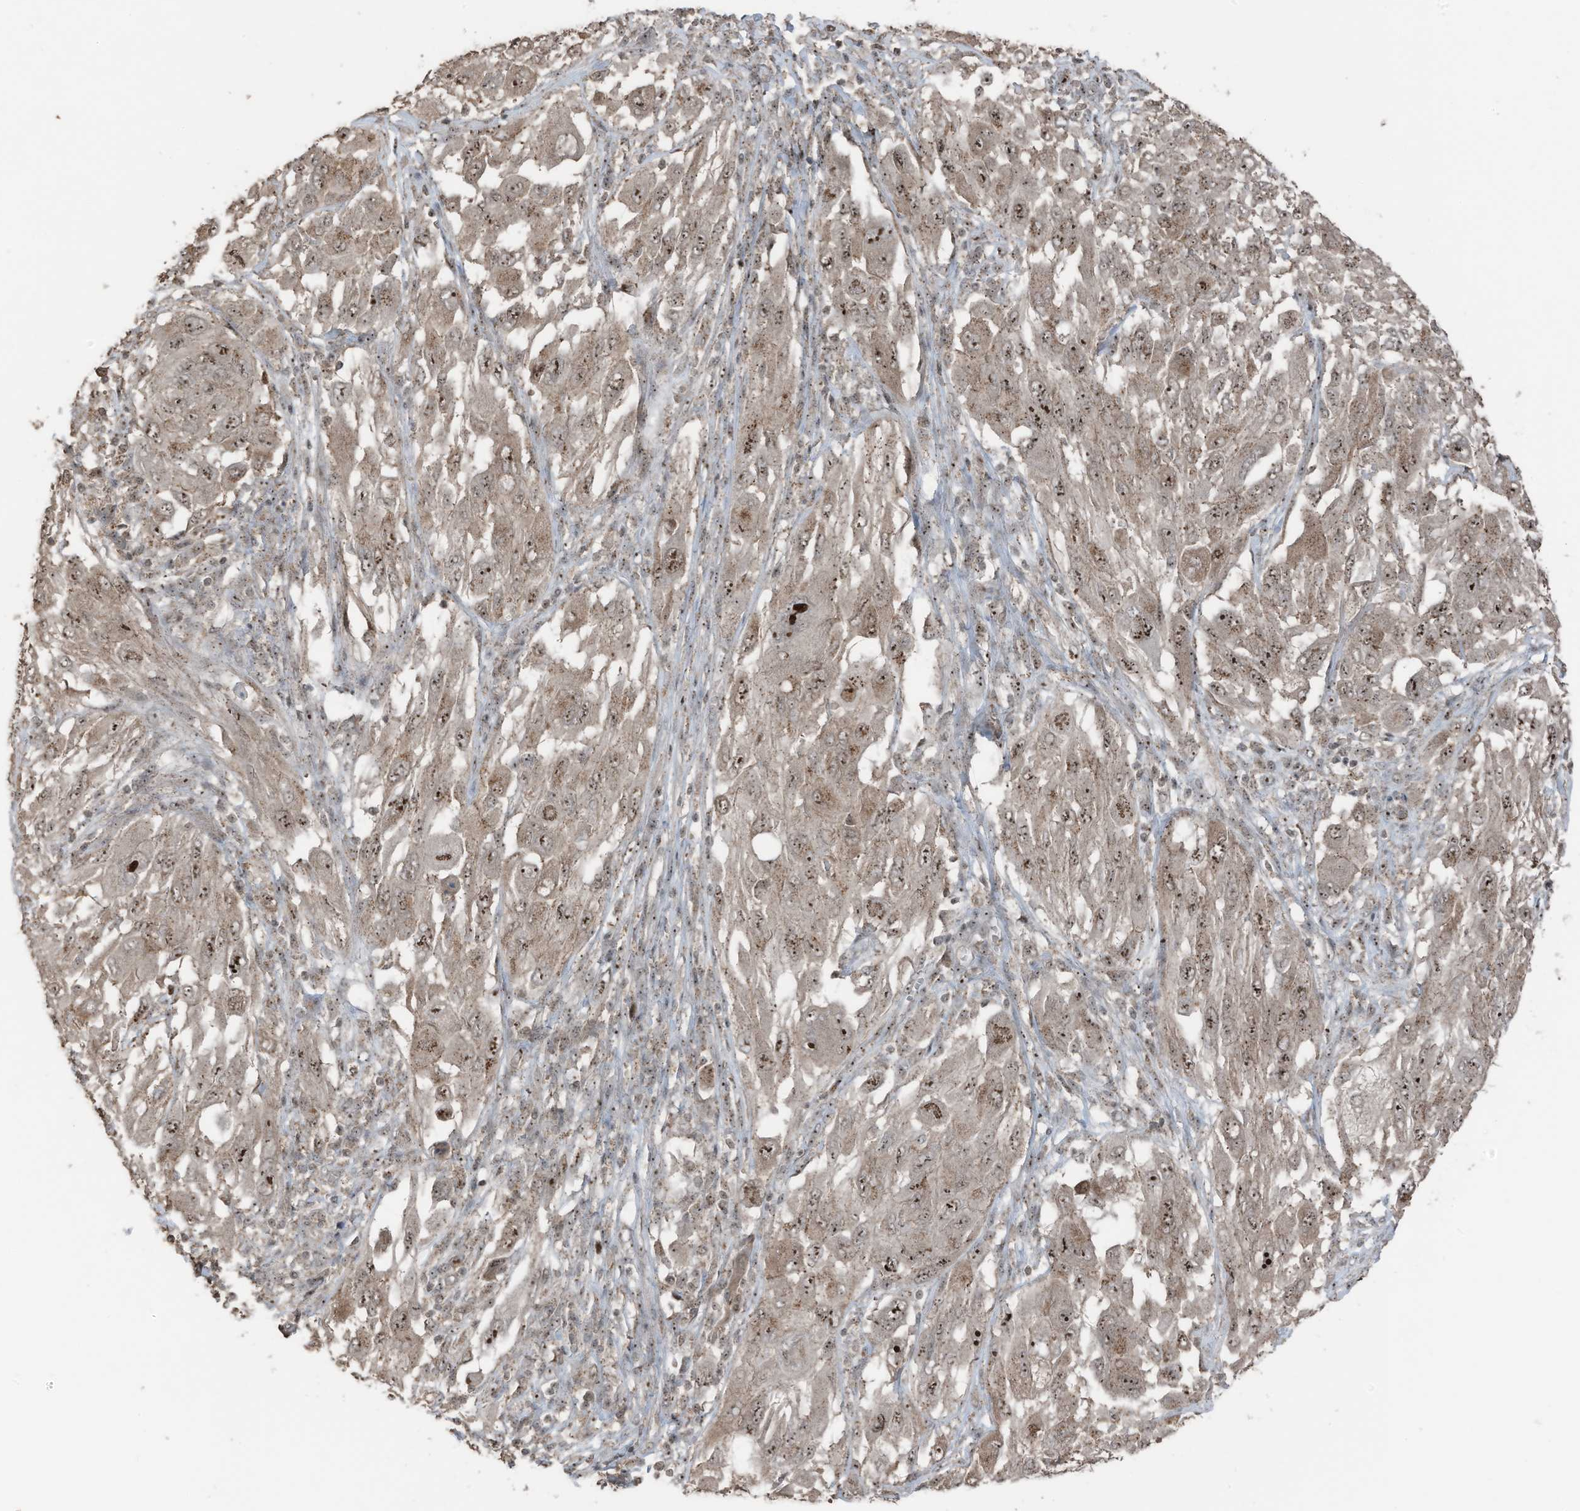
{"staining": {"intensity": "moderate", "quantity": ">75%", "location": "cytoplasmic/membranous,nuclear"}, "tissue": "melanoma", "cell_type": "Tumor cells", "image_type": "cancer", "snomed": [{"axis": "morphology", "description": "Malignant melanoma, NOS"}, {"axis": "topography", "description": "Skin"}], "caption": "Immunohistochemistry histopathology image of human malignant melanoma stained for a protein (brown), which reveals medium levels of moderate cytoplasmic/membranous and nuclear positivity in approximately >75% of tumor cells.", "gene": "UTP3", "patient": {"sex": "female", "age": 91}}